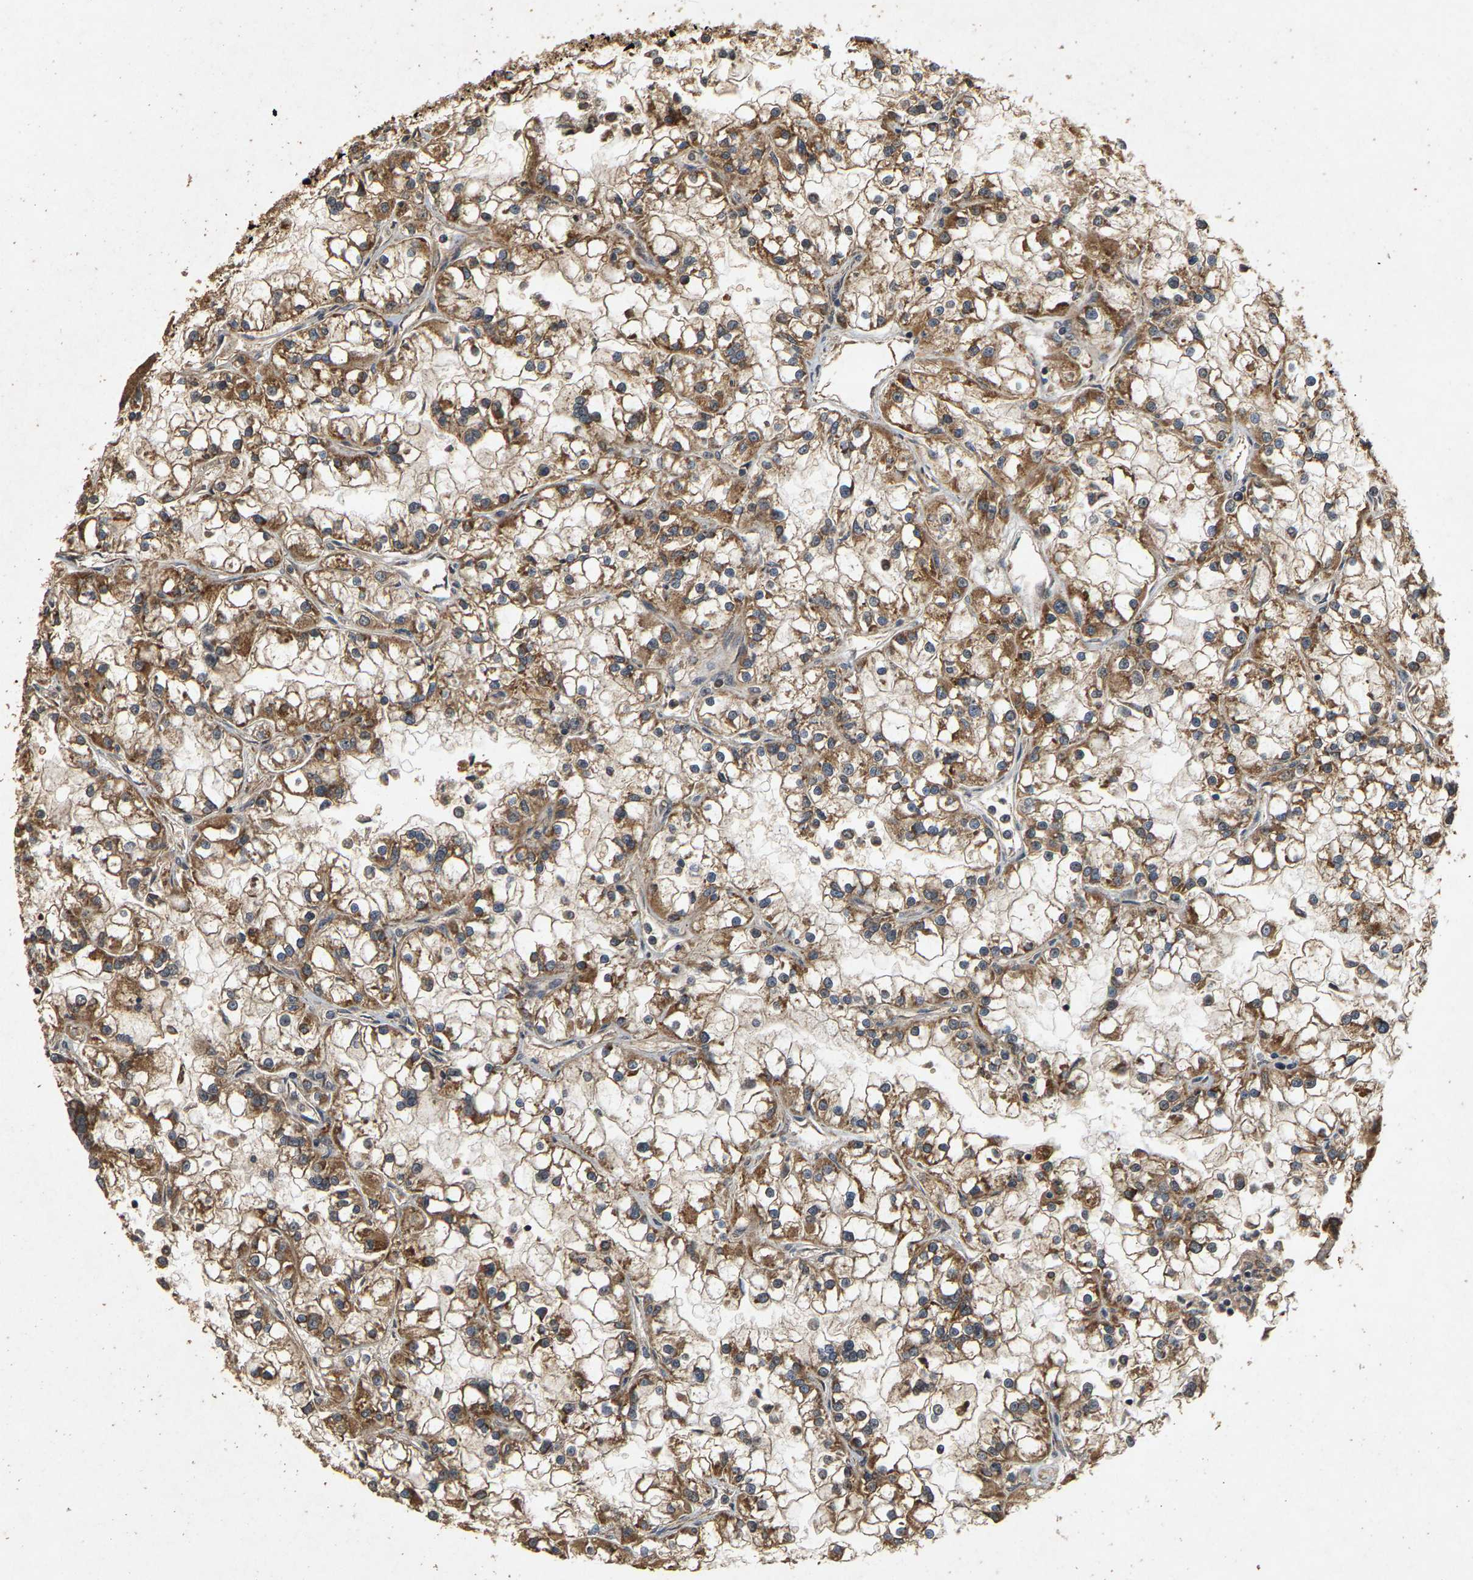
{"staining": {"intensity": "moderate", "quantity": ">75%", "location": "cytoplasmic/membranous"}, "tissue": "renal cancer", "cell_type": "Tumor cells", "image_type": "cancer", "snomed": [{"axis": "morphology", "description": "Adenocarcinoma, NOS"}, {"axis": "topography", "description": "Kidney"}], "caption": "Adenocarcinoma (renal) was stained to show a protein in brown. There is medium levels of moderate cytoplasmic/membranous expression in about >75% of tumor cells.", "gene": "CIDEC", "patient": {"sex": "female", "age": 52}}